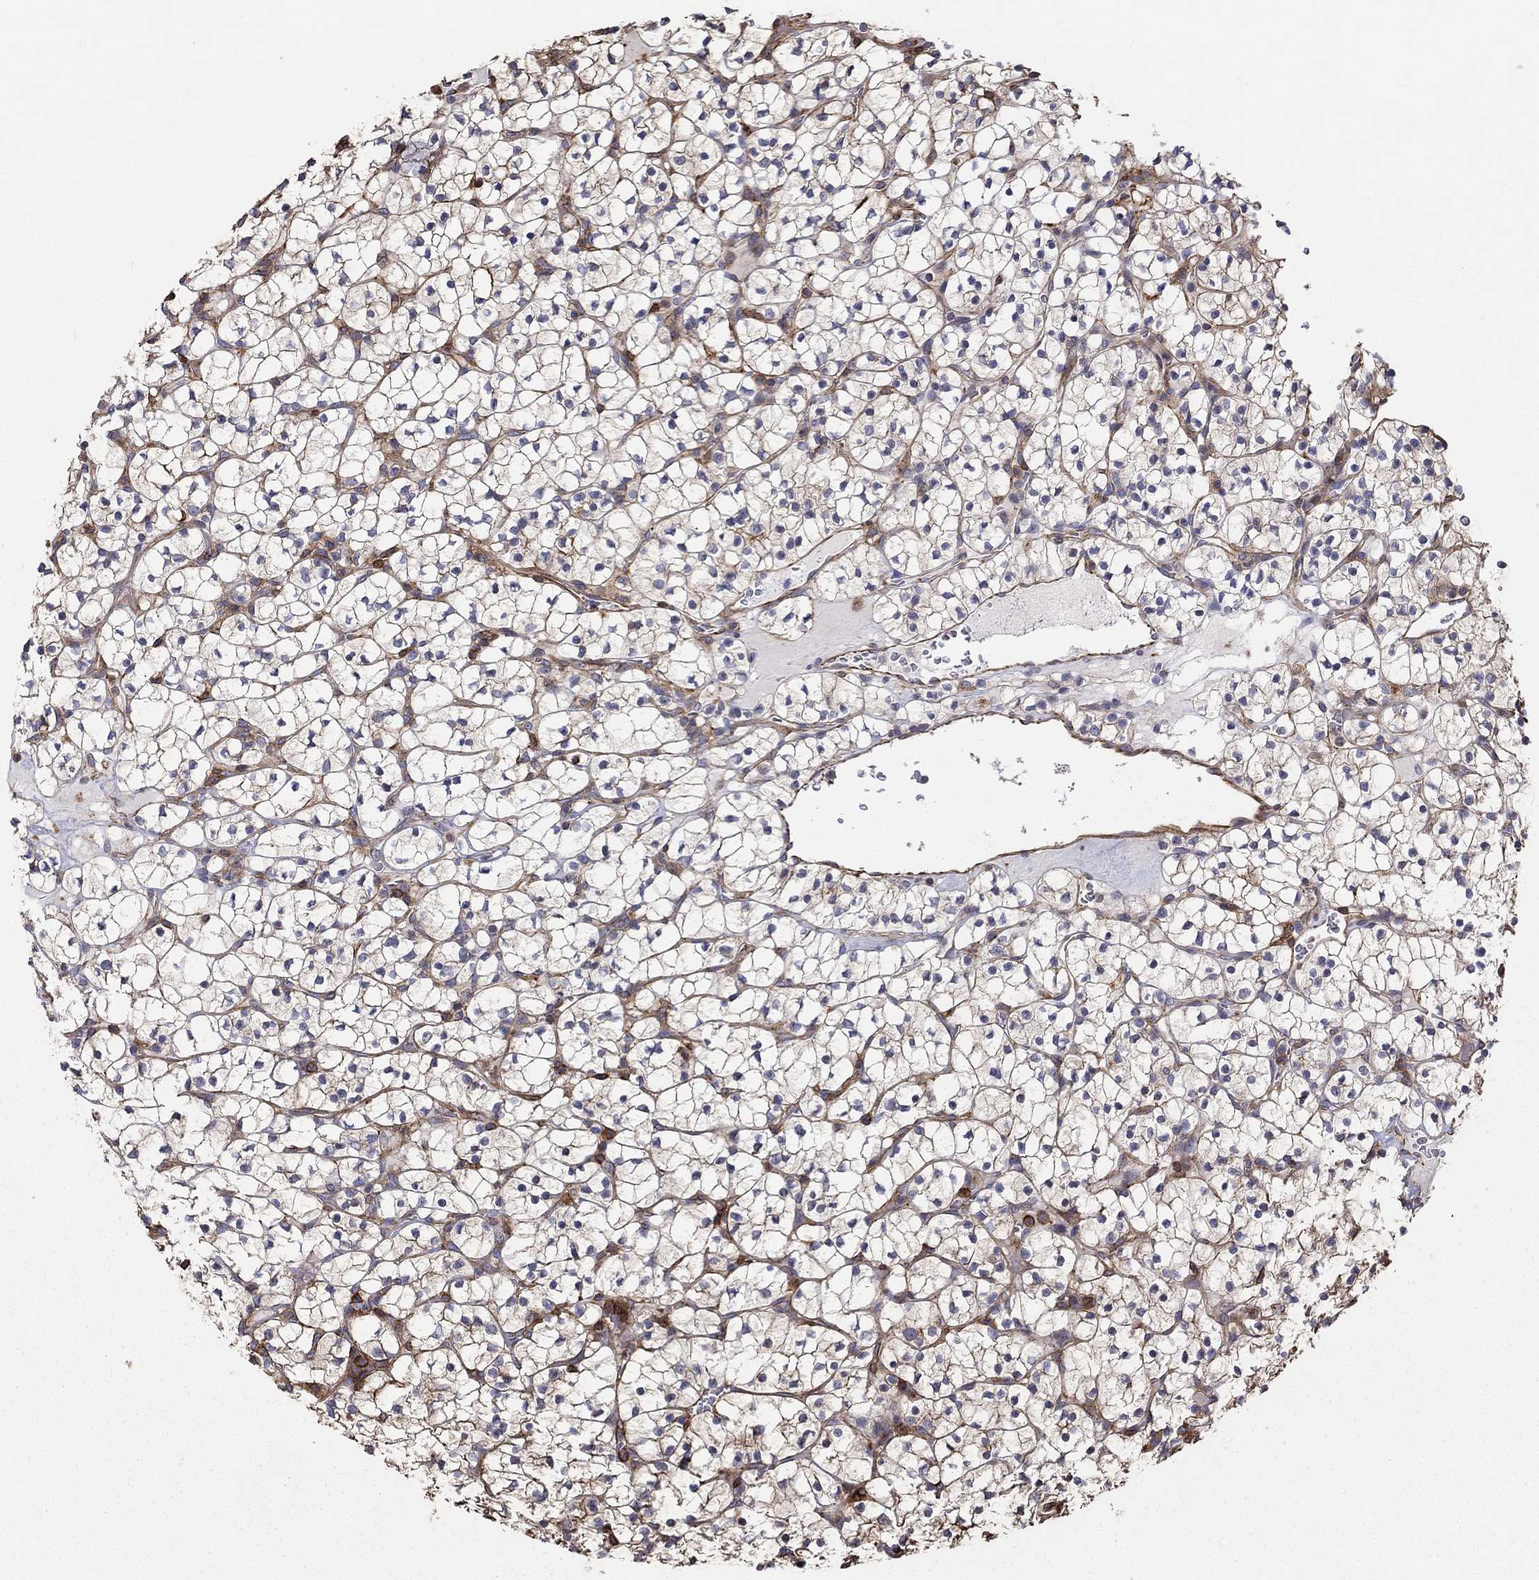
{"staining": {"intensity": "negative", "quantity": "none", "location": "none"}, "tissue": "renal cancer", "cell_type": "Tumor cells", "image_type": "cancer", "snomed": [{"axis": "morphology", "description": "Adenocarcinoma, NOS"}, {"axis": "topography", "description": "Kidney"}], "caption": "Tumor cells are negative for protein expression in human renal cancer. The staining is performed using DAB brown chromogen with nuclei counter-stained in using hematoxylin.", "gene": "NPHP1", "patient": {"sex": "female", "age": 89}}